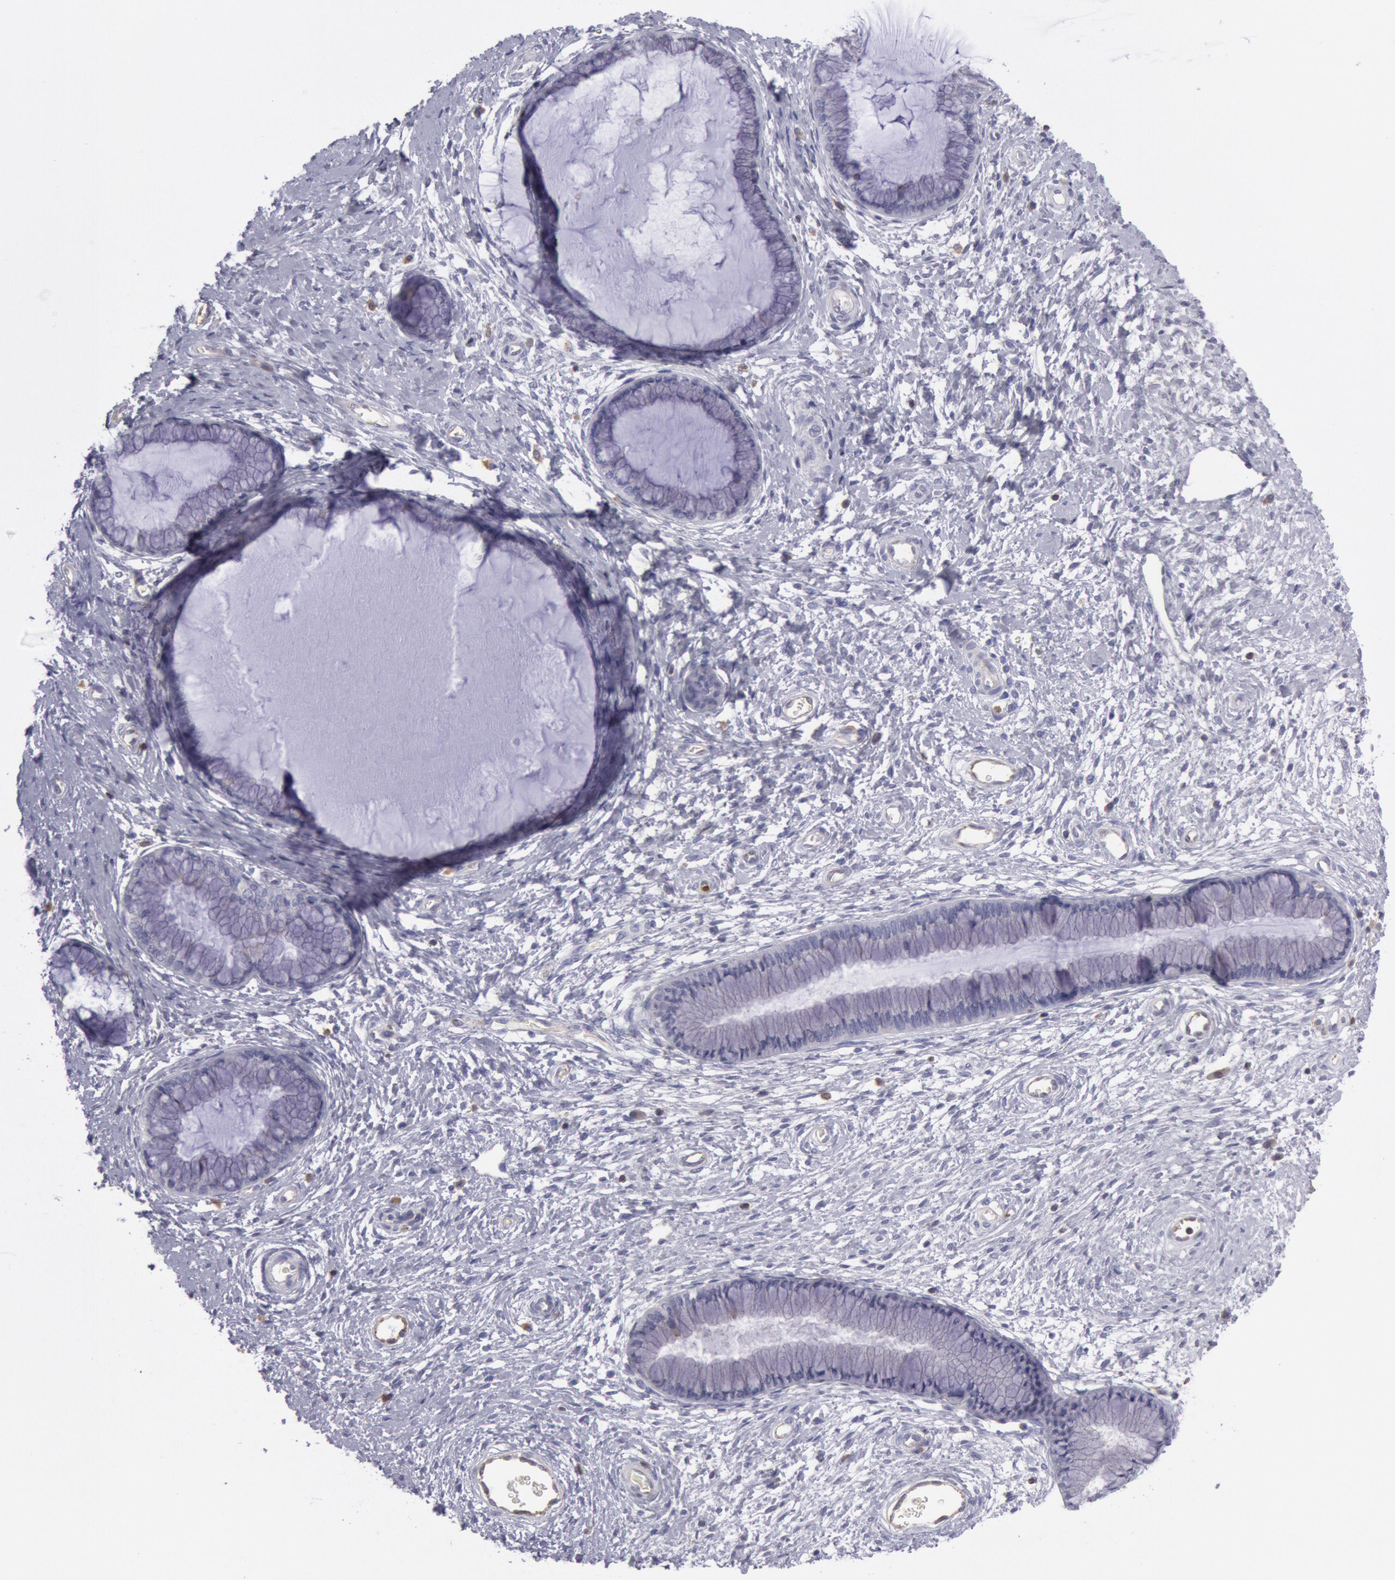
{"staining": {"intensity": "negative", "quantity": "none", "location": "none"}, "tissue": "cervix", "cell_type": "Glandular cells", "image_type": "normal", "snomed": [{"axis": "morphology", "description": "Normal tissue, NOS"}, {"axis": "topography", "description": "Cervix"}], "caption": "This is an IHC histopathology image of unremarkable human cervix. There is no expression in glandular cells.", "gene": "RAB27A", "patient": {"sex": "female", "age": 27}}